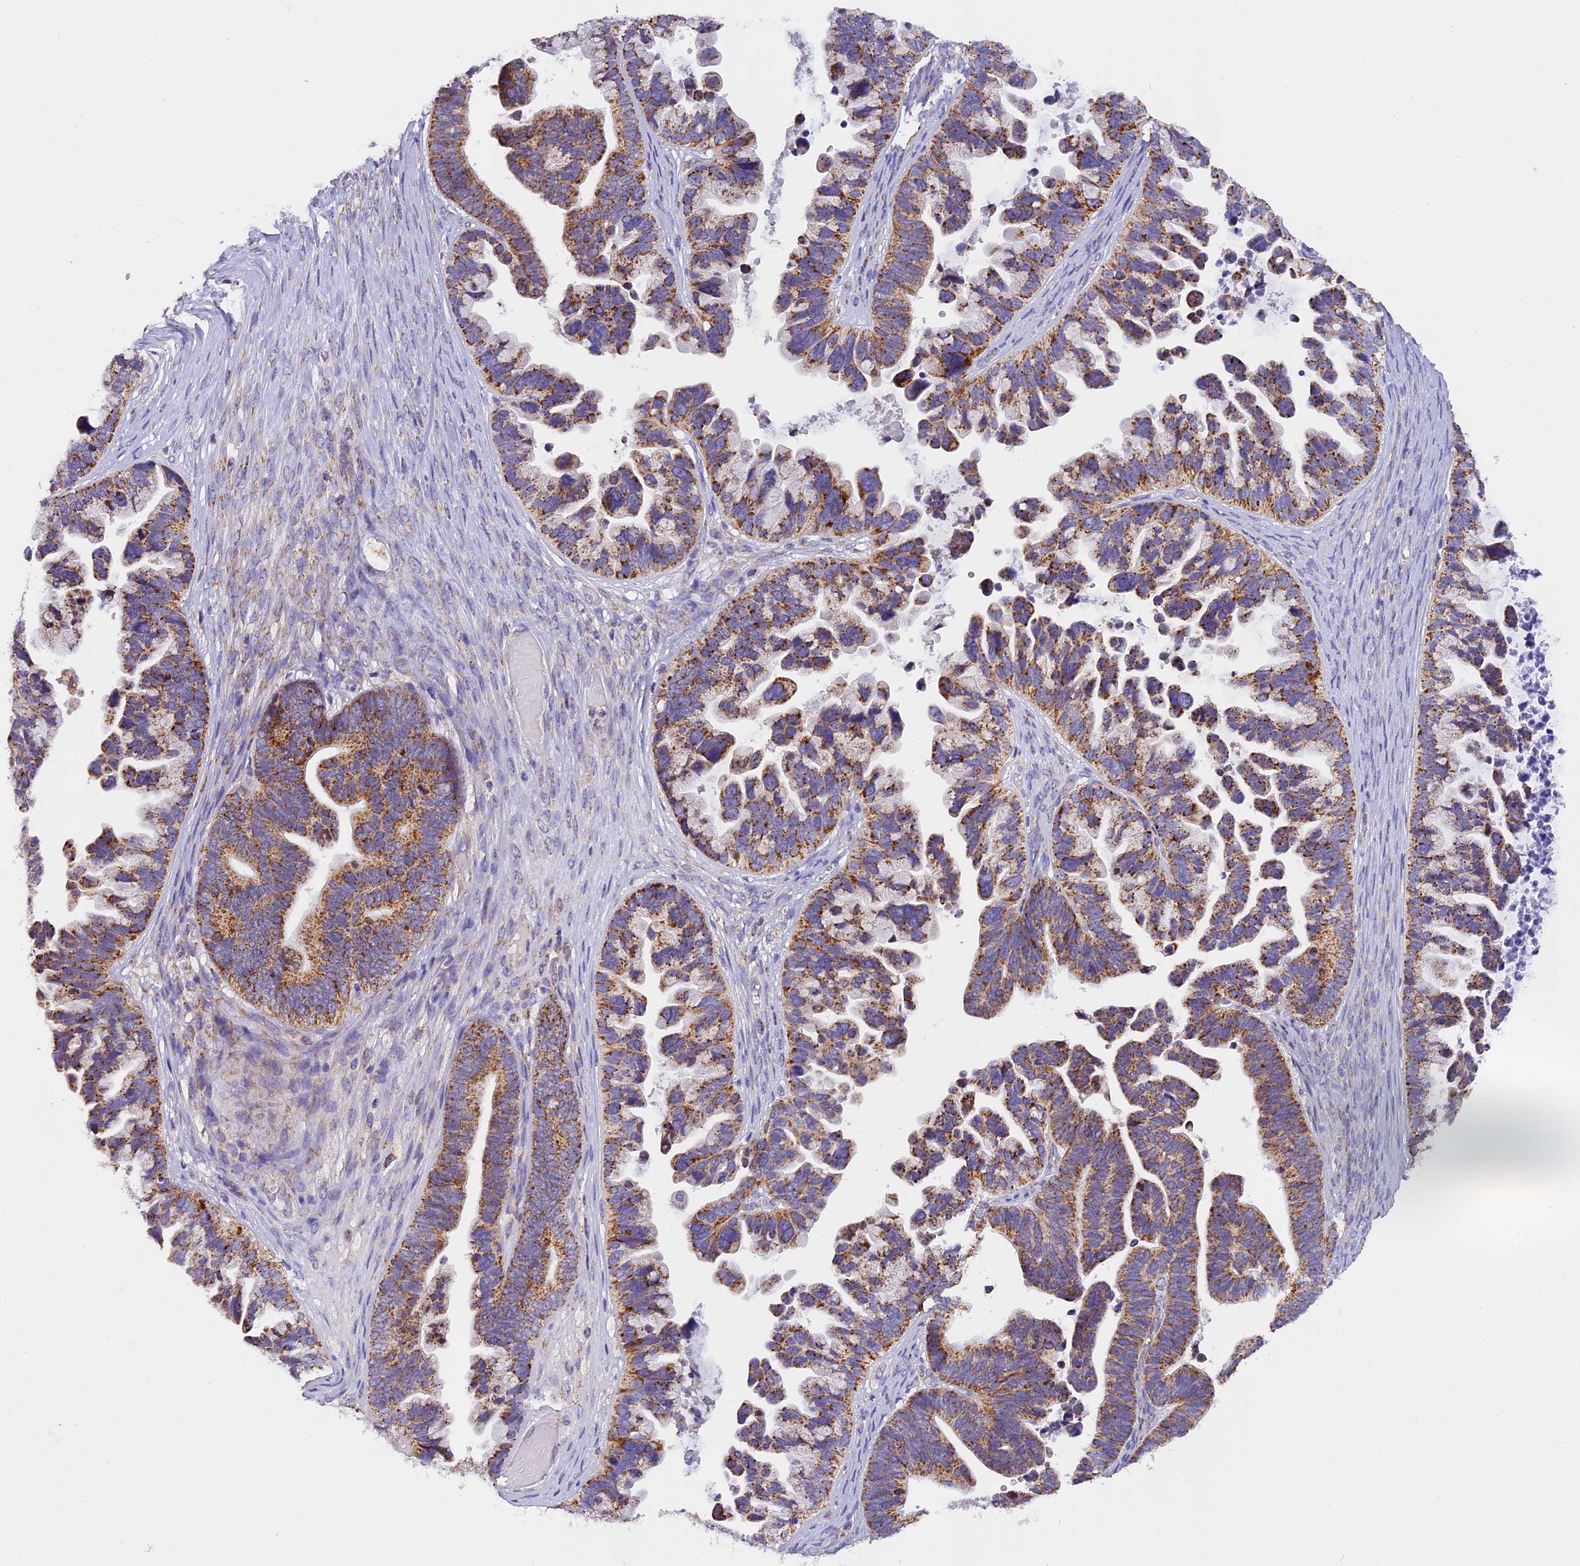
{"staining": {"intensity": "moderate", "quantity": ">75%", "location": "cytoplasmic/membranous"}, "tissue": "ovarian cancer", "cell_type": "Tumor cells", "image_type": "cancer", "snomed": [{"axis": "morphology", "description": "Cystadenocarcinoma, serous, NOS"}, {"axis": "topography", "description": "Ovary"}], "caption": "Ovarian cancer stained with DAB (3,3'-diaminobenzidine) immunohistochemistry shows medium levels of moderate cytoplasmic/membranous expression in approximately >75% of tumor cells.", "gene": "MGME1", "patient": {"sex": "female", "age": 56}}